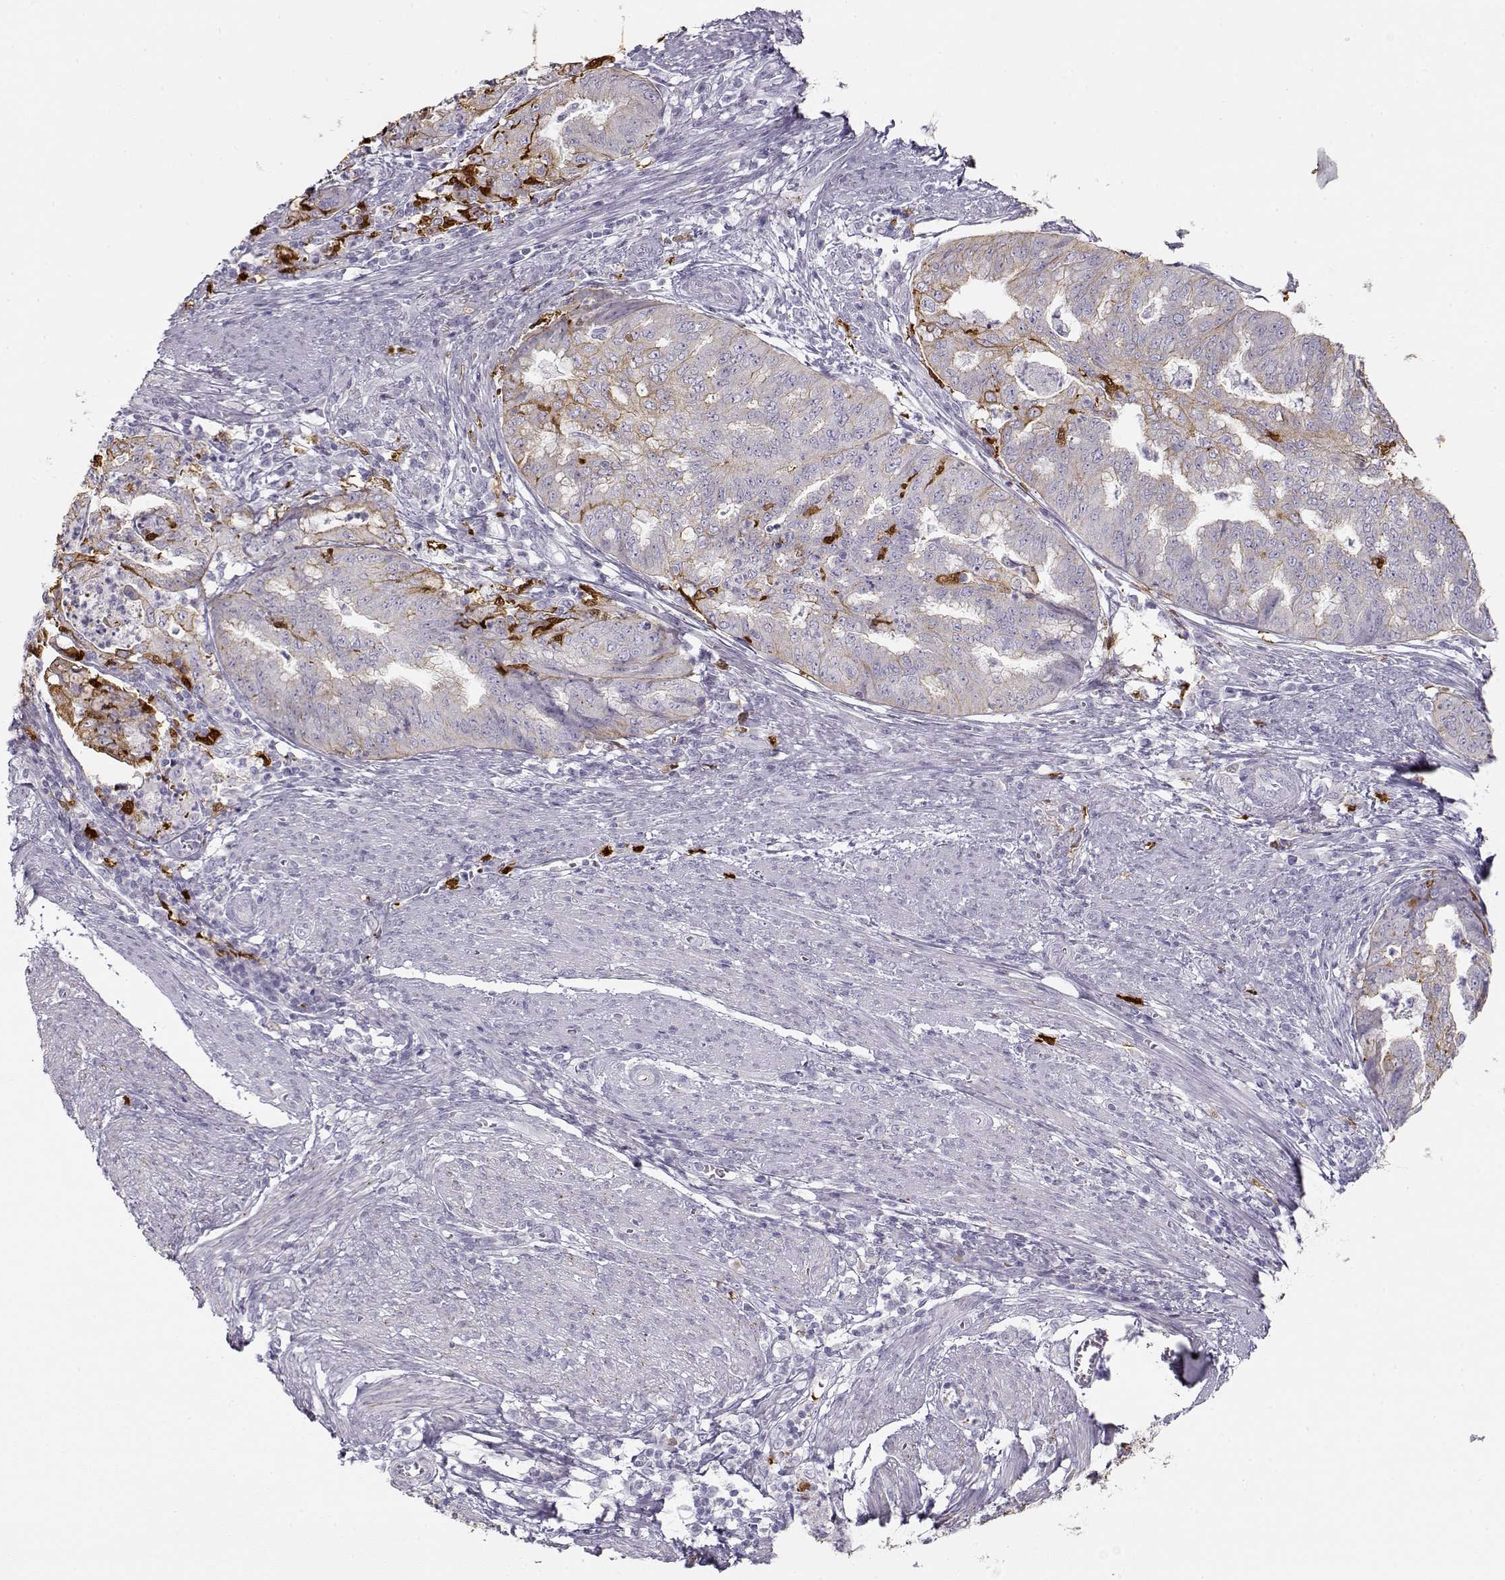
{"staining": {"intensity": "moderate", "quantity": "<25%", "location": "cytoplasmic/membranous"}, "tissue": "endometrial cancer", "cell_type": "Tumor cells", "image_type": "cancer", "snomed": [{"axis": "morphology", "description": "Adenocarcinoma, NOS"}, {"axis": "topography", "description": "Endometrium"}], "caption": "Protein expression analysis of endometrial adenocarcinoma displays moderate cytoplasmic/membranous positivity in about <25% of tumor cells.", "gene": "S100B", "patient": {"sex": "female", "age": 79}}